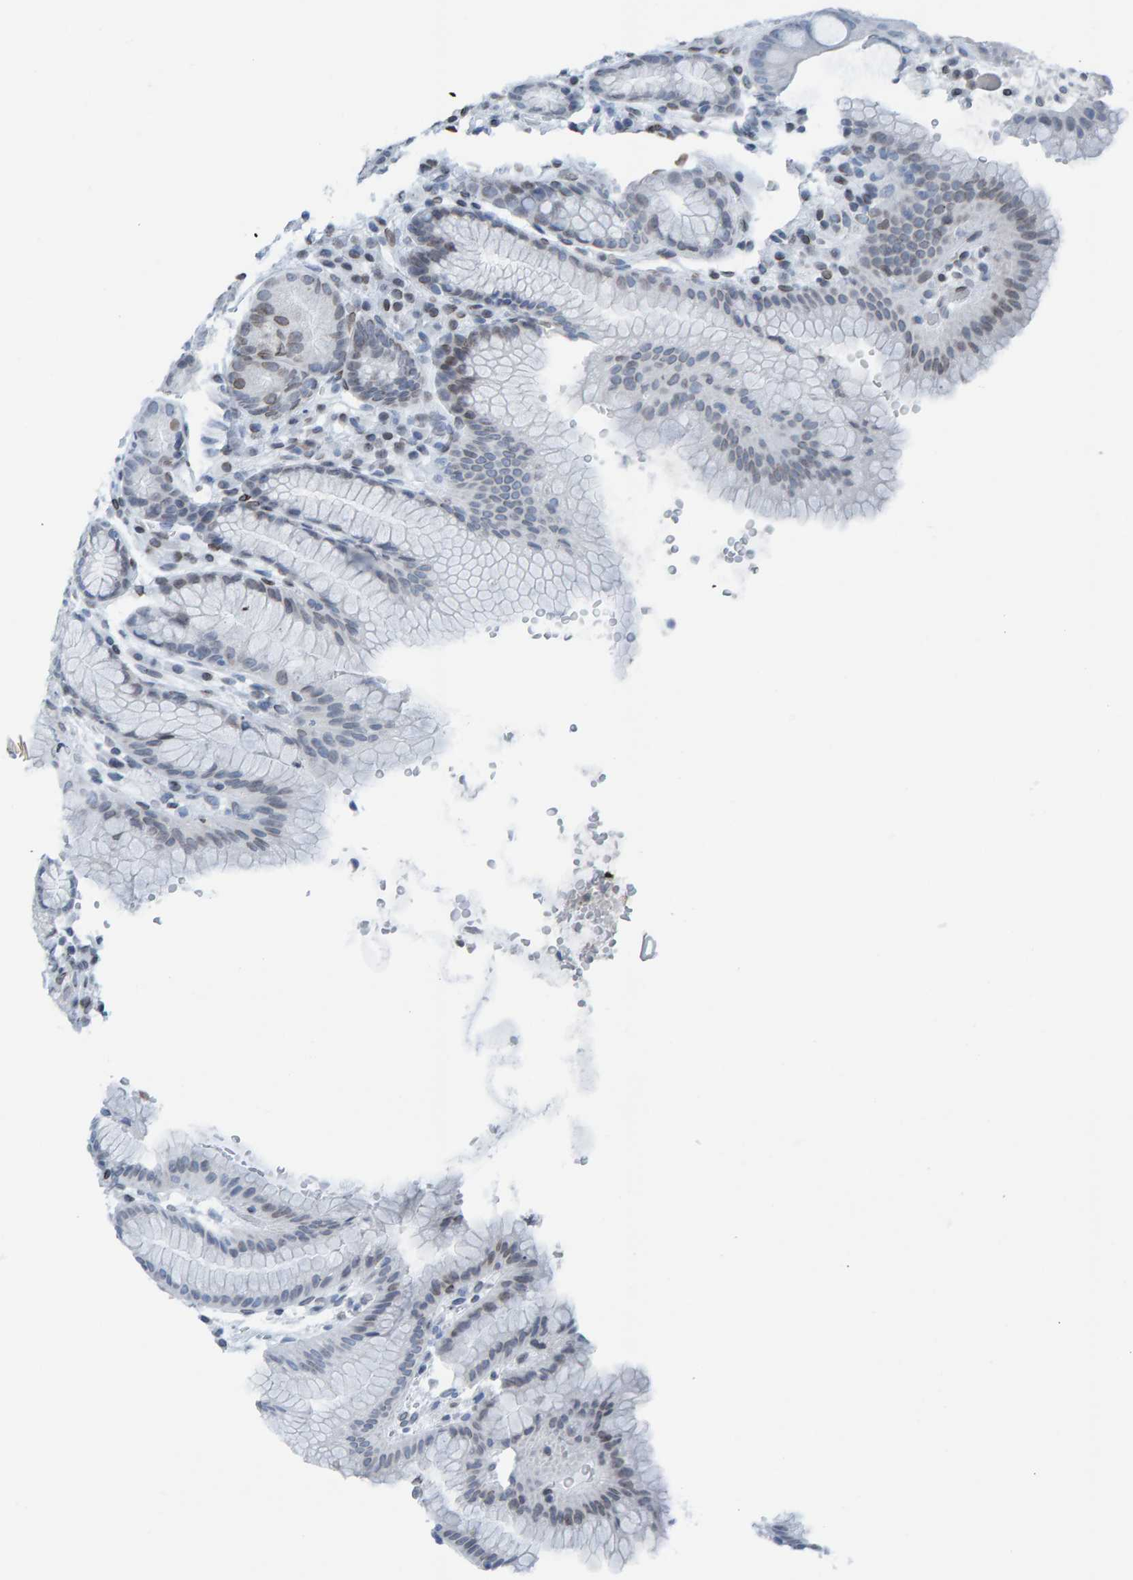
{"staining": {"intensity": "weak", "quantity": "<25%", "location": "cytoplasmic/membranous,nuclear"}, "tissue": "stomach", "cell_type": "Glandular cells", "image_type": "normal", "snomed": [{"axis": "morphology", "description": "Normal tissue, NOS"}, {"axis": "topography", "description": "Stomach, lower"}], "caption": "An IHC histopathology image of normal stomach is shown. There is no staining in glandular cells of stomach.", "gene": "LMNB2", "patient": {"sex": "male", "age": 52}}